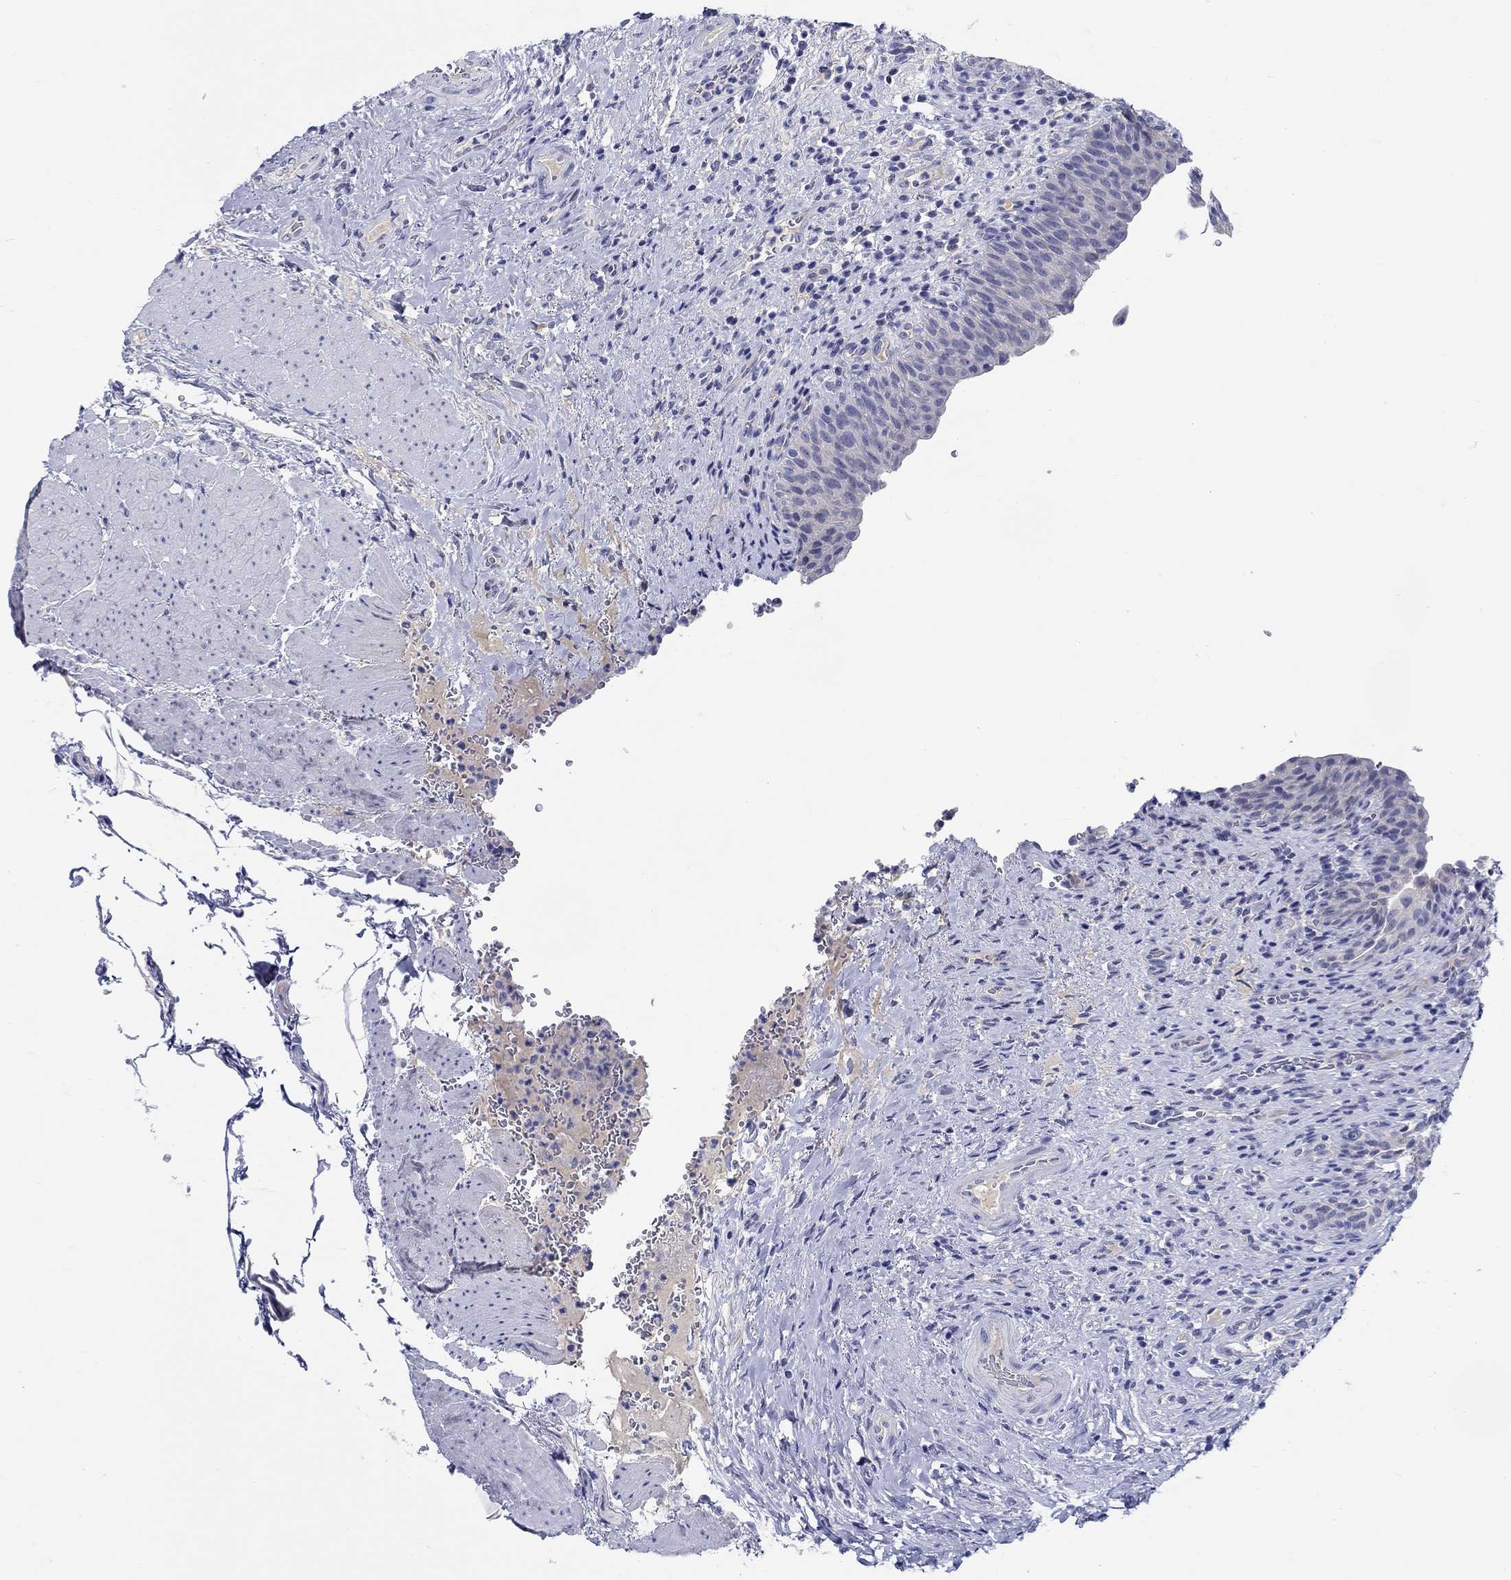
{"staining": {"intensity": "negative", "quantity": "none", "location": "none"}, "tissue": "urinary bladder", "cell_type": "Urothelial cells", "image_type": "normal", "snomed": [{"axis": "morphology", "description": "Normal tissue, NOS"}, {"axis": "topography", "description": "Urinary bladder"}], "caption": "There is no significant expression in urothelial cells of urinary bladder. (Immunohistochemistry (ihc), brightfield microscopy, high magnification).", "gene": "SLC30A3", "patient": {"sex": "male", "age": 66}}